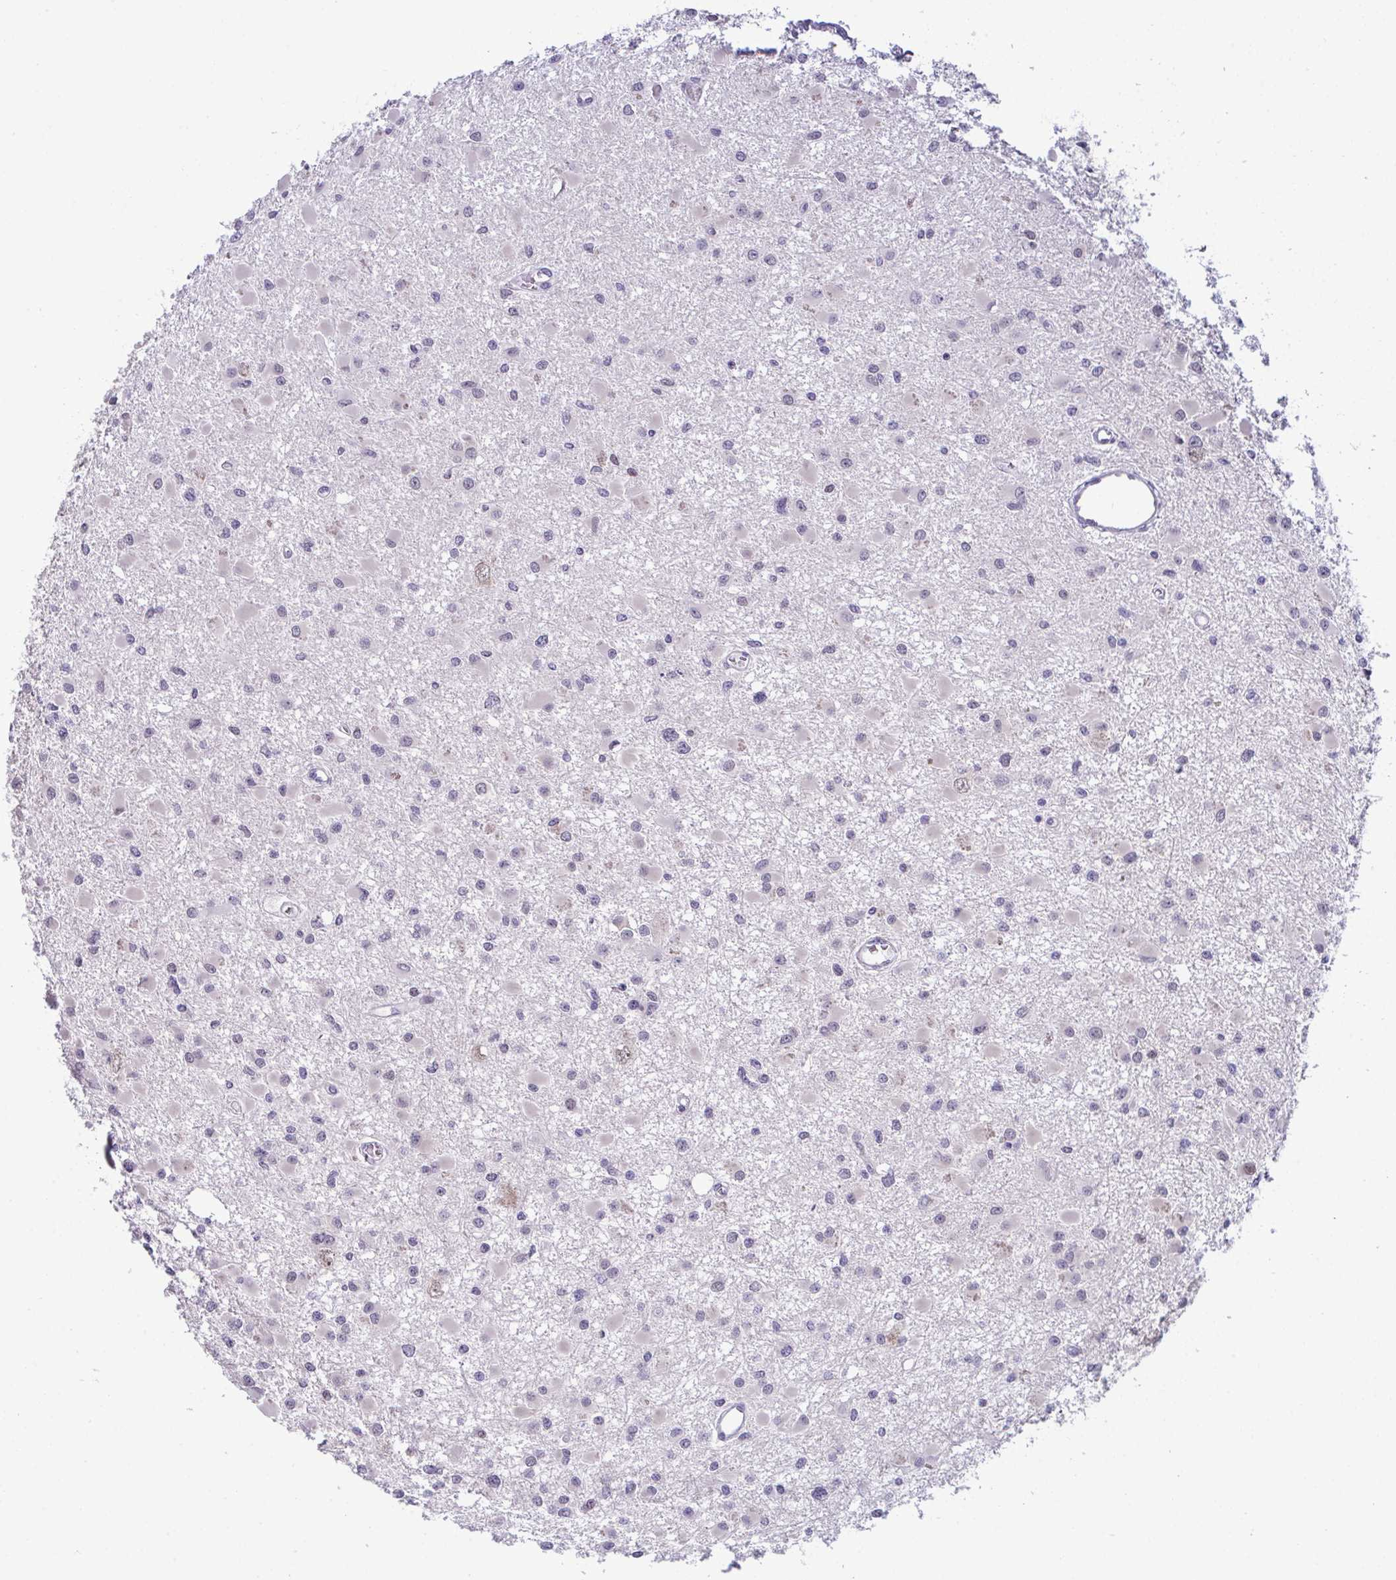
{"staining": {"intensity": "weak", "quantity": "<25%", "location": "nuclear"}, "tissue": "glioma", "cell_type": "Tumor cells", "image_type": "cancer", "snomed": [{"axis": "morphology", "description": "Glioma, malignant, High grade"}, {"axis": "topography", "description": "Brain"}], "caption": "A histopathology image of glioma stained for a protein exhibits no brown staining in tumor cells. (Stains: DAB immunohistochemistry with hematoxylin counter stain, Microscopy: brightfield microscopy at high magnification).", "gene": "USP35", "patient": {"sex": "male", "age": 54}}